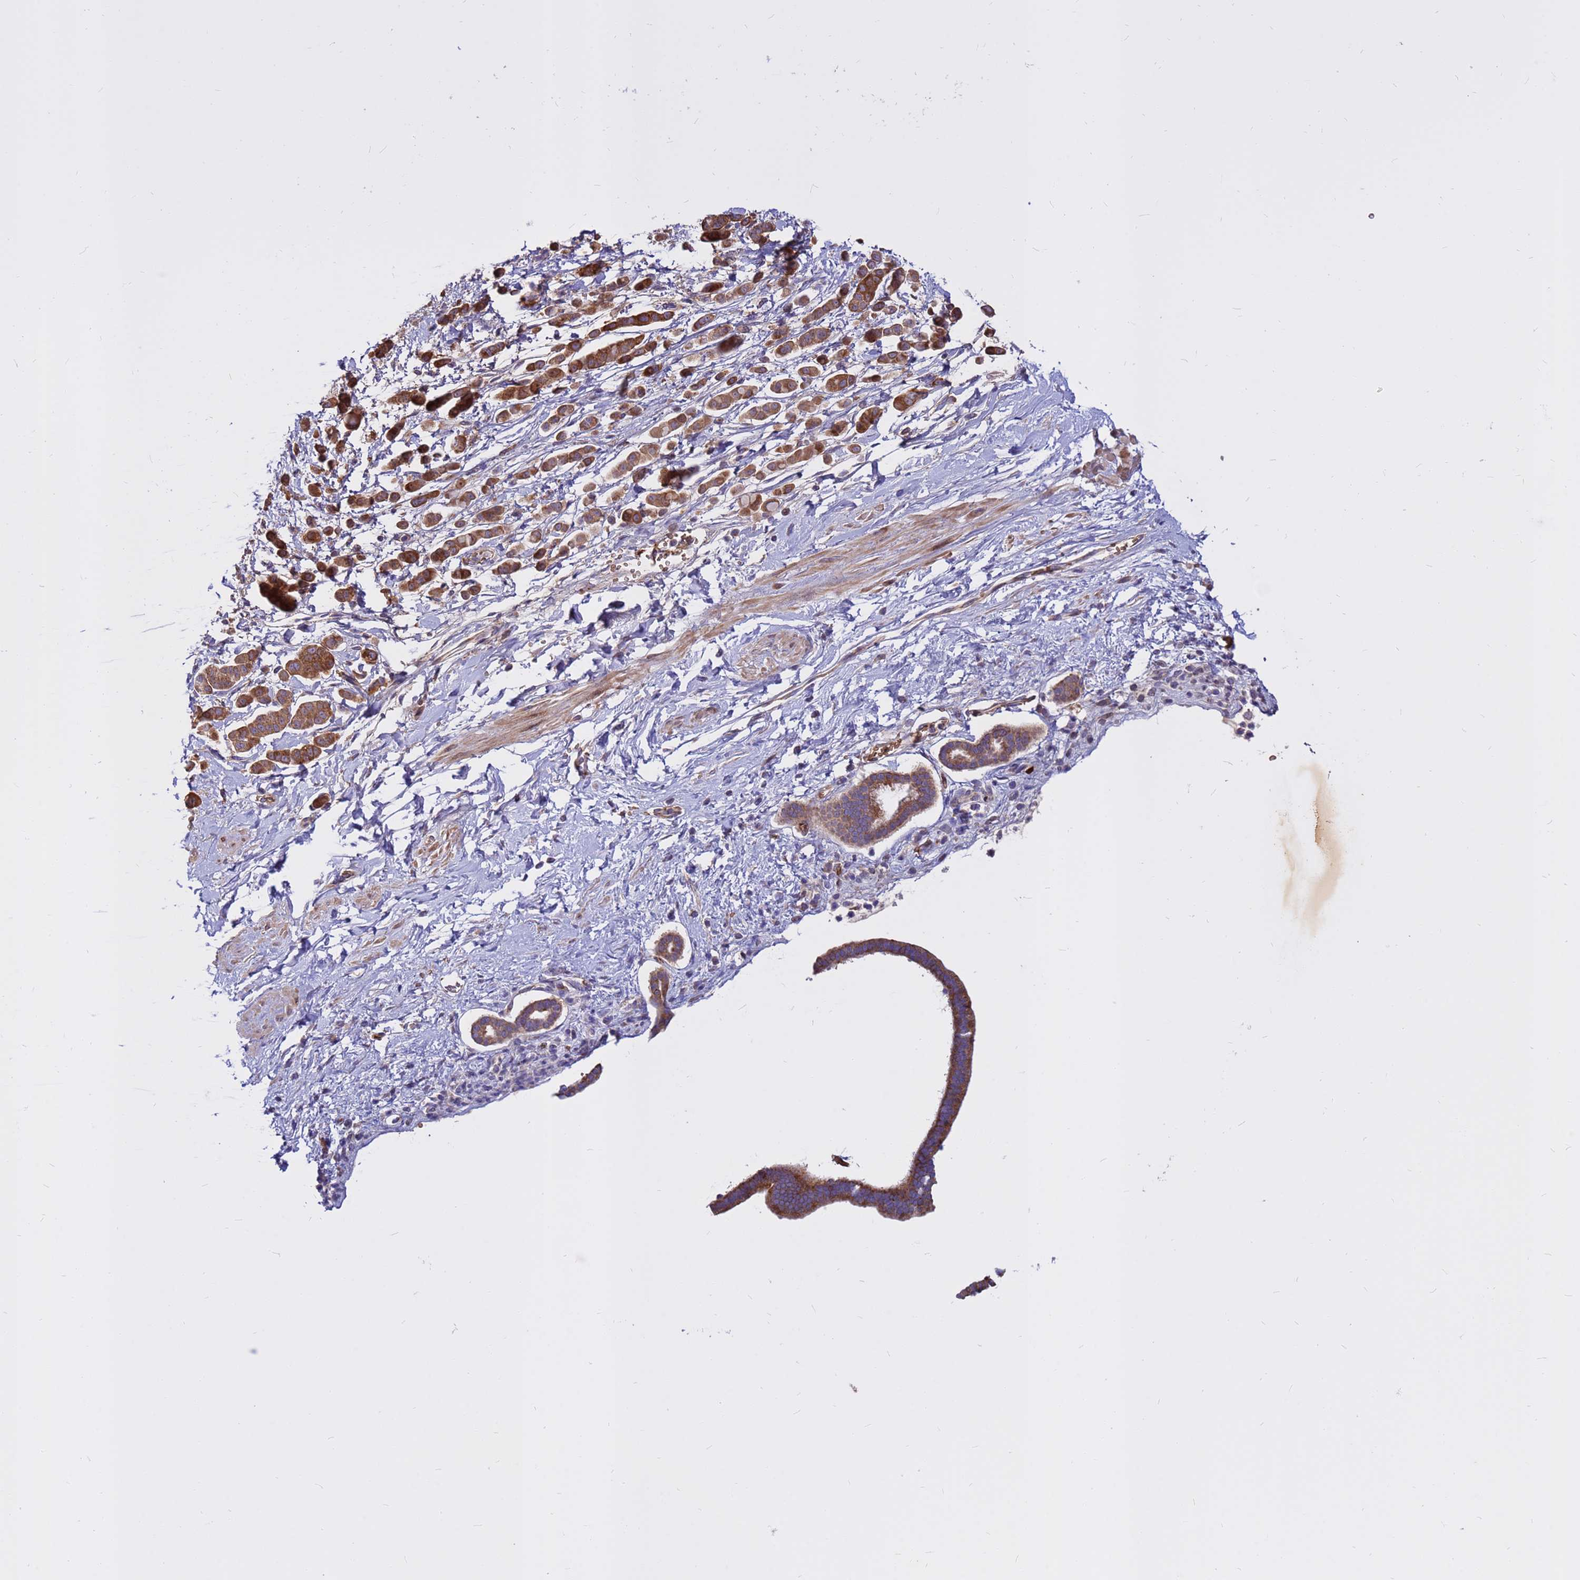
{"staining": {"intensity": "moderate", "quantity": ">75%", "location": "cytoplasmic/membranous"}, "tissue": "pancreatic cancer", "cell_type": "Tumor cells", "image_type": "cancer", "snomed": [{"axis": "morphology", "description": "Normal tissue, NOS"}, {"axis": "morphology", "description": "Adenocarcinoma, NOS"}, {"axis": "topography", "description": "Pancreas"}], "caption": "IHC (DAB (3,3'-diaminobenzidine)) staining of human adenocarcinoma (pancreatic) exhibits moderate cytoplasmic/membranous protein positivity in about >75% of tumor cells.", "gene": "ZNF669", "patient": {"sex": "female", "age": 64}}